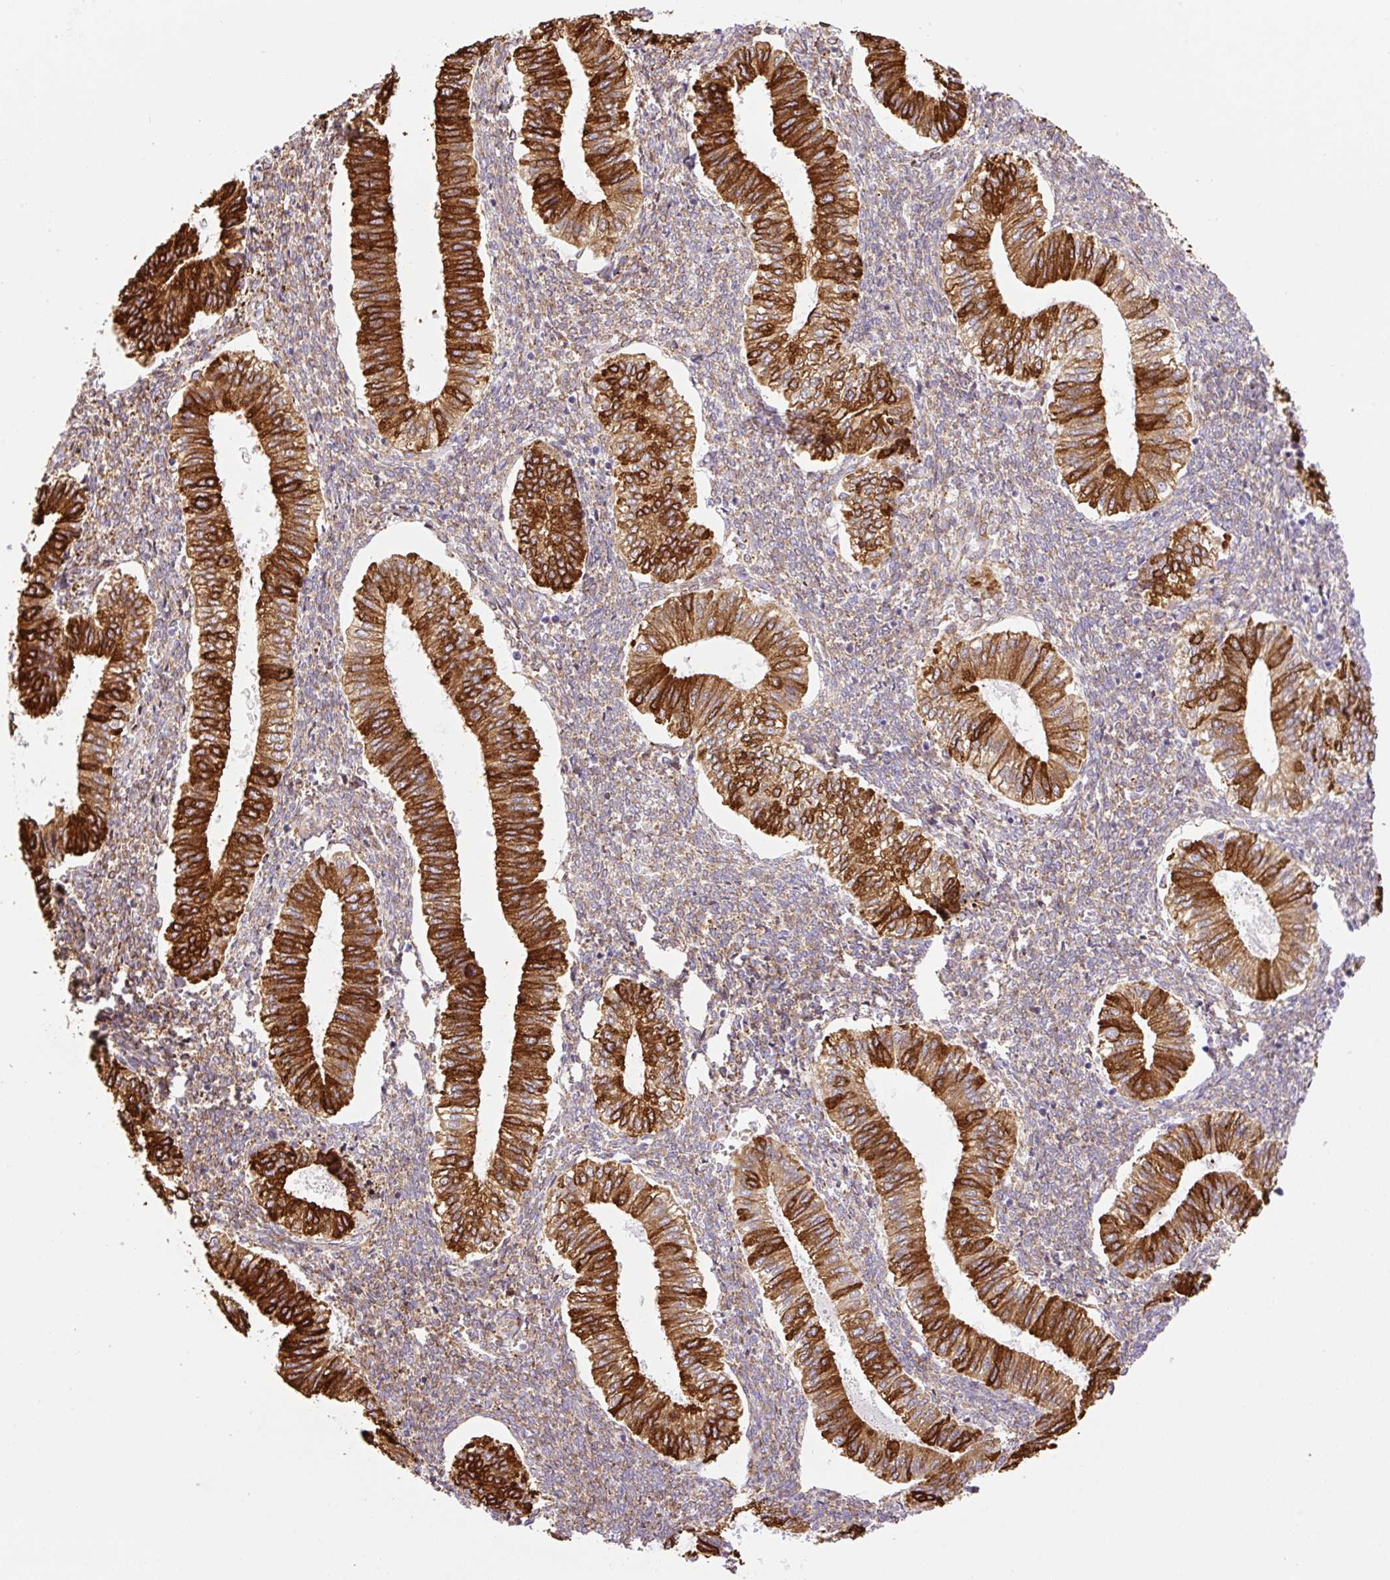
{"staining": {"intensity": "weak", "quantity": "25%-75%", "location": "cytoplasmic/membranous"}, "tissue": "endometrium", "cell_type": "Cells in endometrial stroma", "image_type": "normal", "snomed": [{"axis": "morphology", "description": "Normal tissue, NOS"}, {"axis": "topography", "description": "Endometrium"}], "caption": "IHC (DAB) staining of unremarkable human endometrium shows weak cytoplasmic/membranous protein expression in approximately 25%-75% of cells in endometrial stroma. (DAB (3,3'-diaminobenzidine) = brown stain, brightfield microscopy at high magnification).", "gene": "RAB30", "patient": {"sex": "female", "age": 25}}